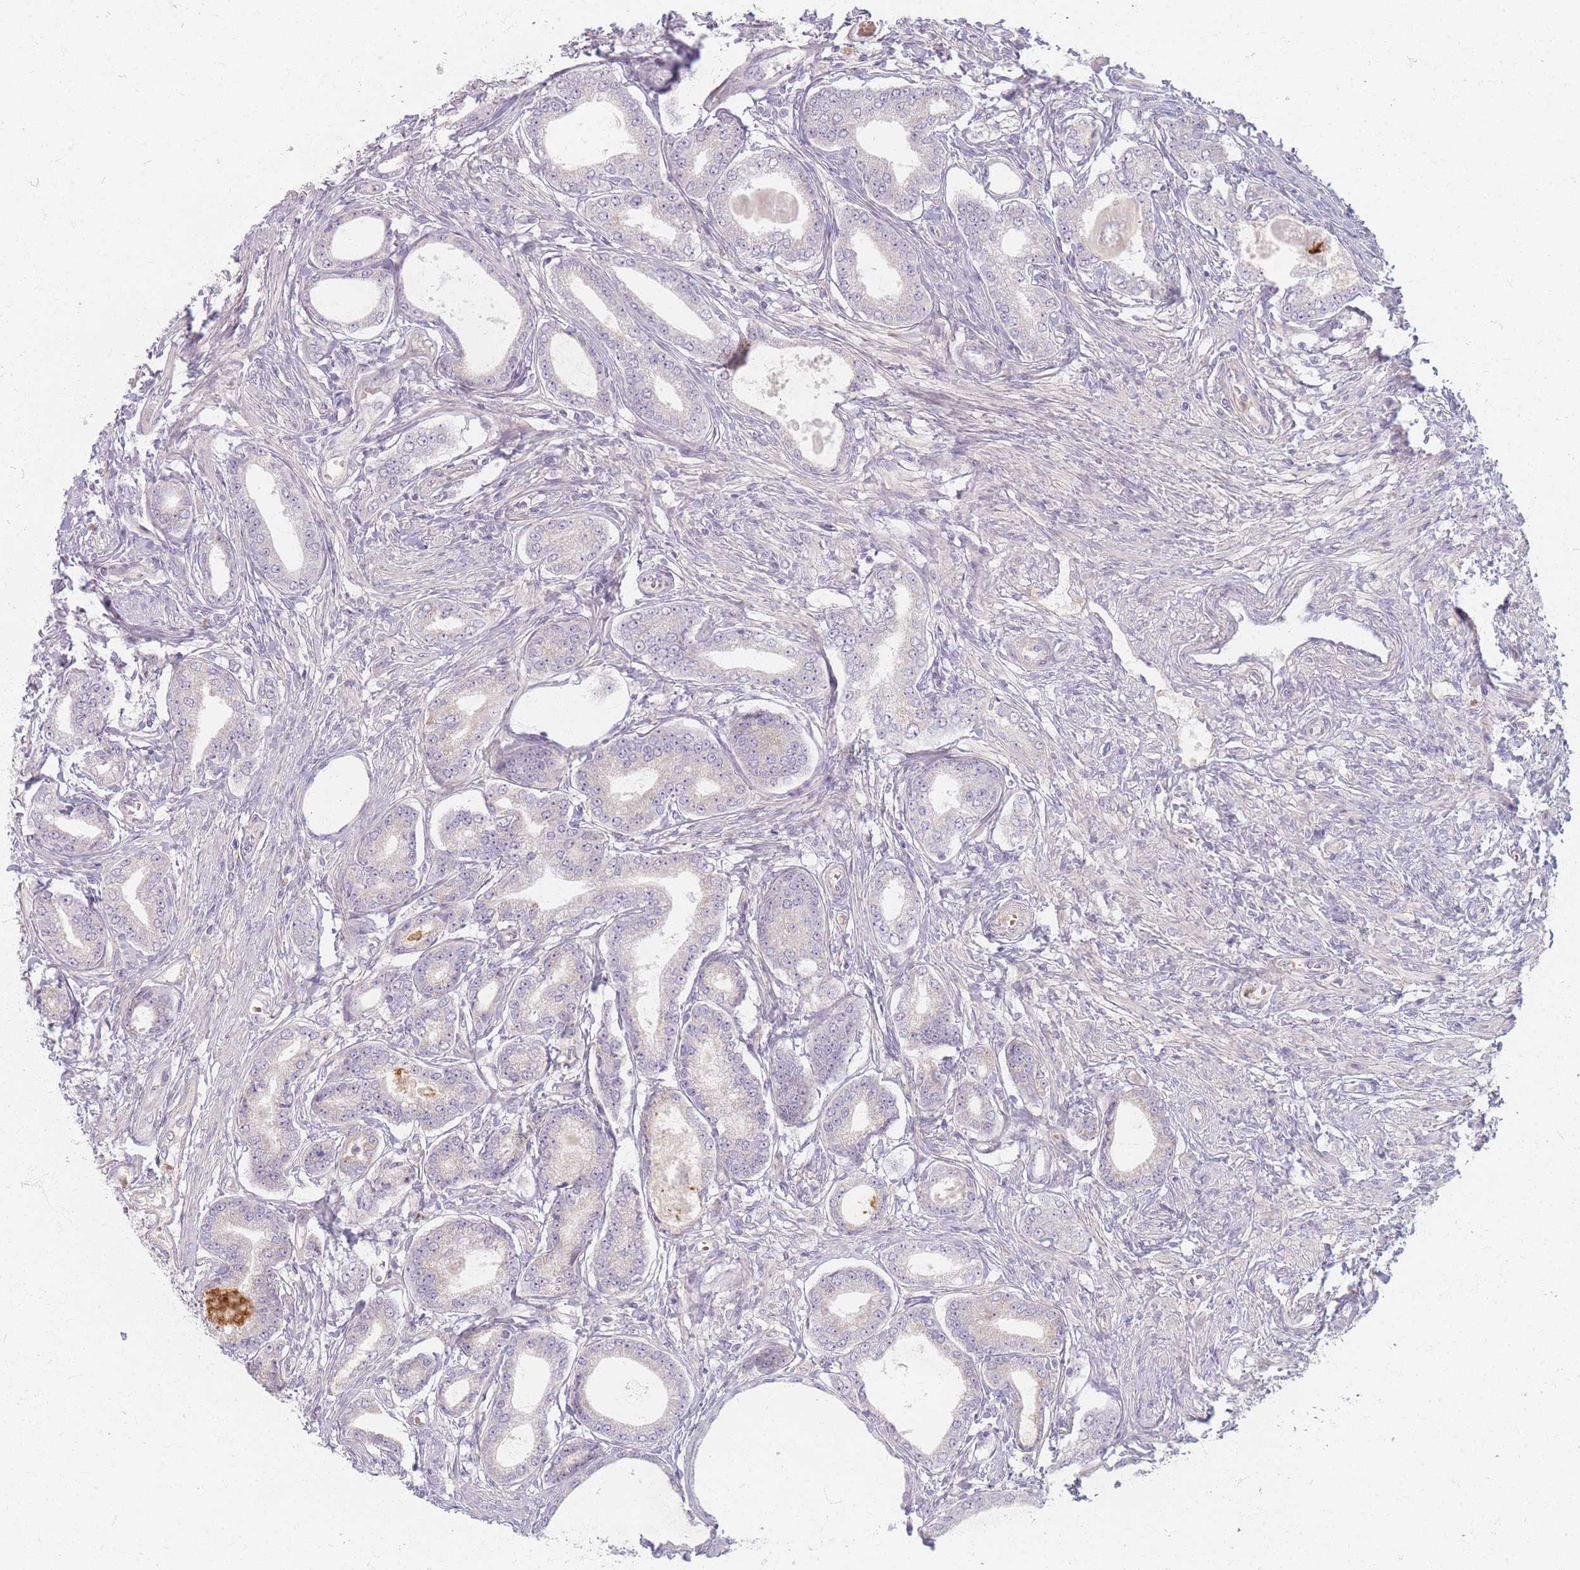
{"staining": {"intensity": "negative", "quantity": "none", "location": "none"}, "tissue": "prostate cancer", "cell_type": "Tumor cells", "image_type": "cancer", "snomed": [{"axis": "morphology", "description": "Adenocarcinoma, High grade"}, {"axis": "topography", "description": "Prostate"}], "caption": "The immunohistochemistry (IHC) histopathology image has no significant expression in tumor cells of high-grade adenocarcinoma (prostate) tissue. Nuclei are stained in blue.", "gene": "CHCHD7", "patient": {"sex": "male", "age": 69}}